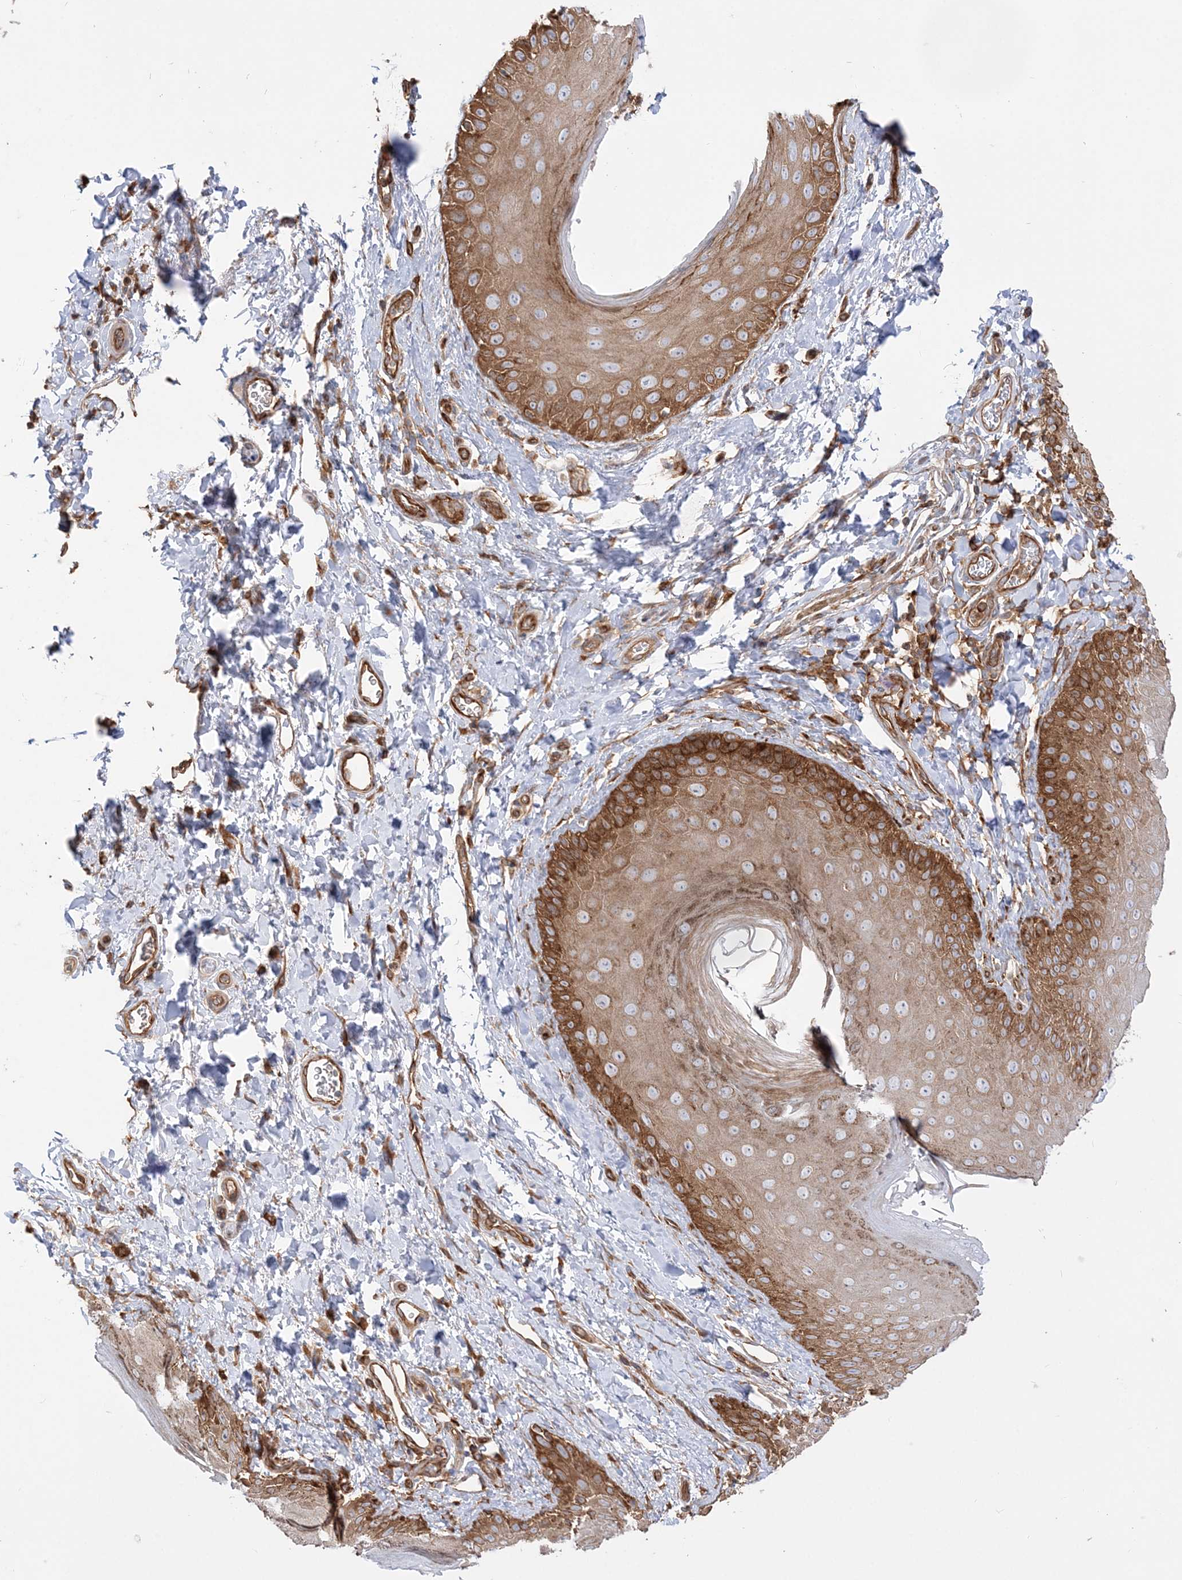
{"staining": {"intensity": "strong", "quantity": "25%-75%", "location": "cytoplasmic/membranous"}, "tissue": "skin", "cell_type": "Epidermal cells", "image_type": "normal", "snomed": [{"axis": "morphology", "description": "Normal tissue, NOS"}, {"axis": "topography", "description": "Anal"}], "caption": "A high amount of strong cytoplasmic/membranous expression is appreciated in about 25%-75% of epidermal cells in benign skin.", "gene": "TBC1D5", "patient": {"sex": "male", "age": 44}}